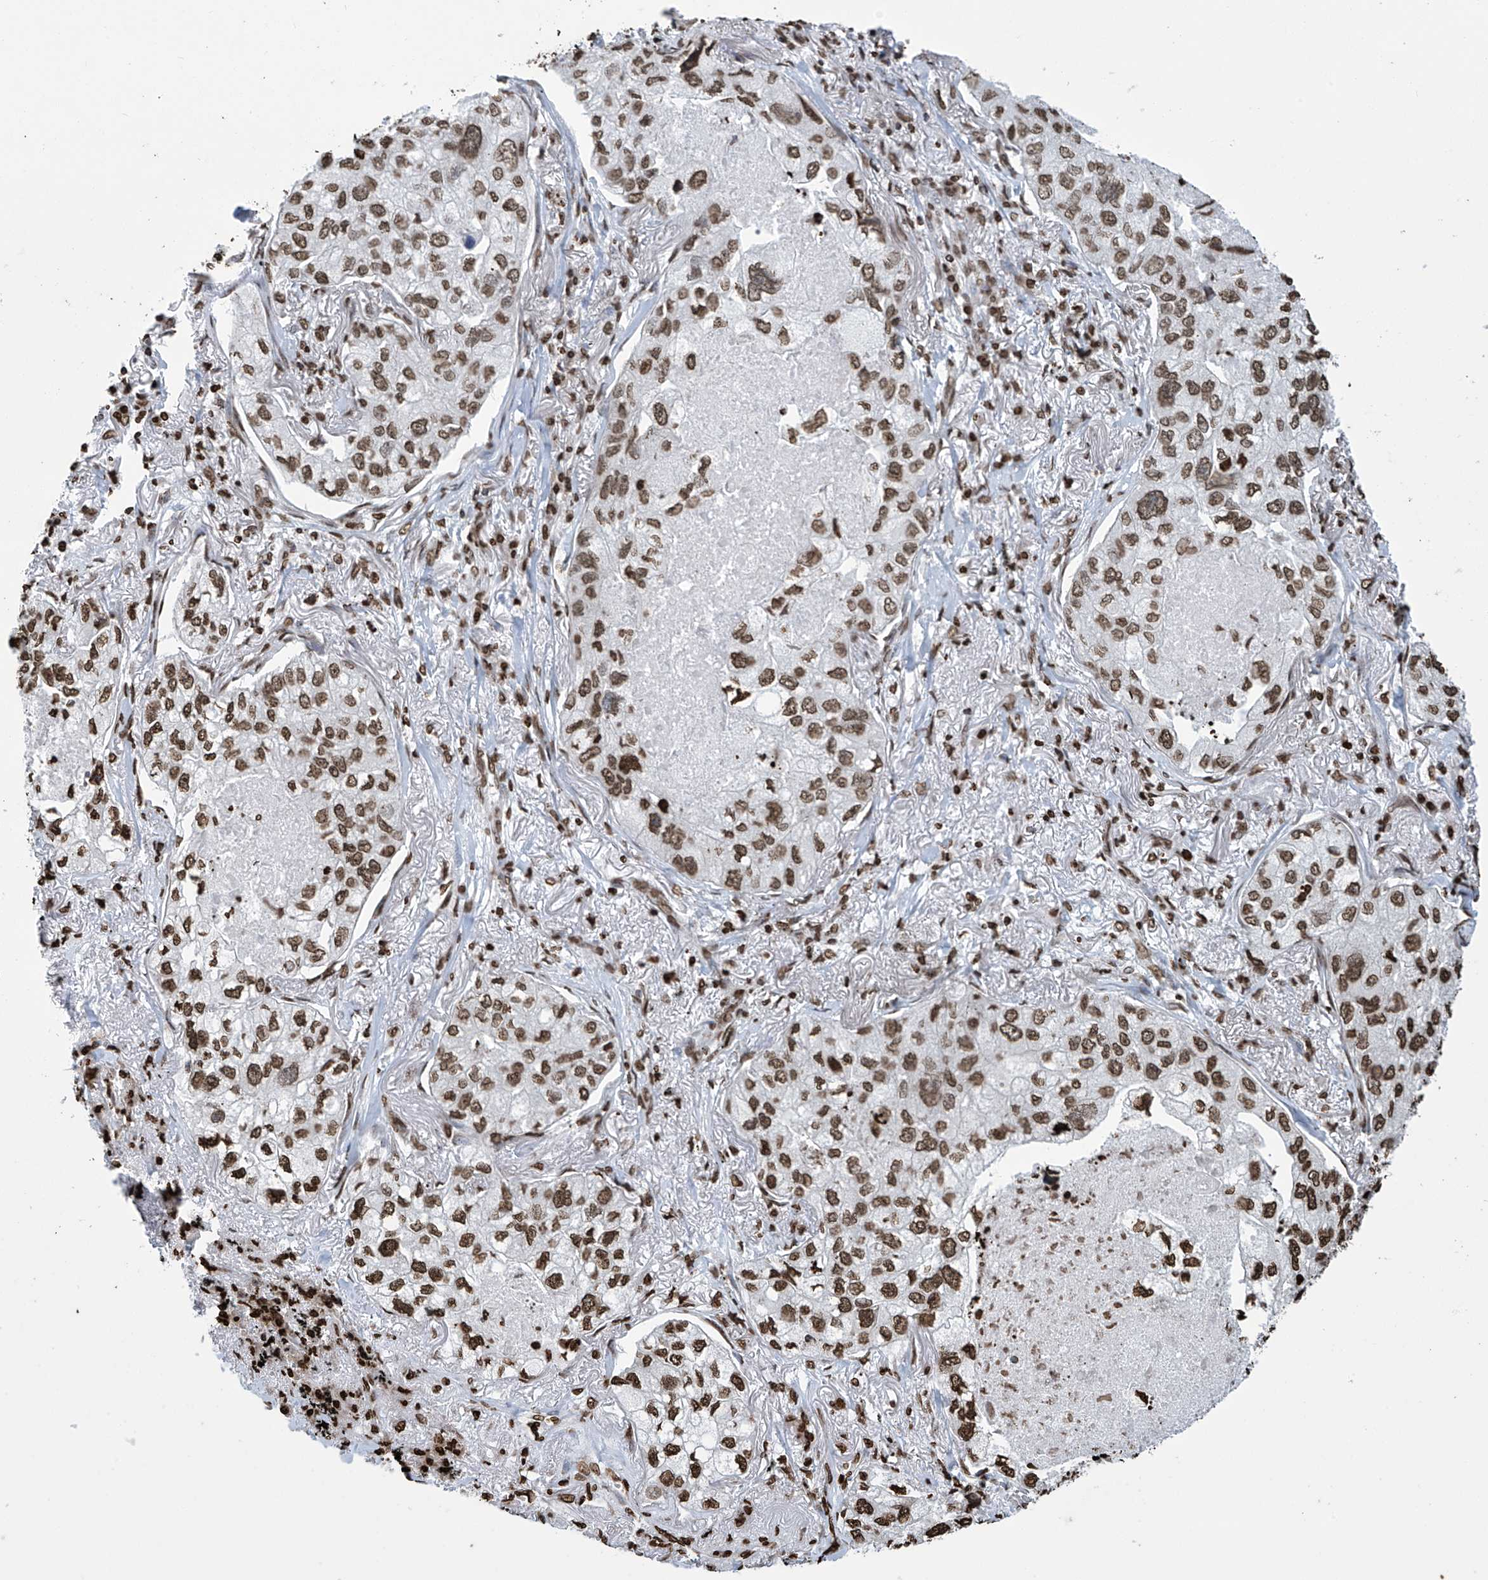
{"staining": {"intensity": "moderate", "quantity": ">75%", "location": "nuclear"}, "tissue": "lung cancer", "cell_type": "Tumor cells", "image_type": "cancer", "snomed": [{"axis": "morphology", "description": "Adenocarcinoma, NOS"}, {"axis": "topography", "description": "Lung"}], "caption": "Immunohistochemical staining of human lung cancer (adenocarcinoma) displays medium levels of moderate nuclear expression in about >75% of tumor cells.", "gene": "DPPA2", "patient": {"sex": "male", "age": 65}}